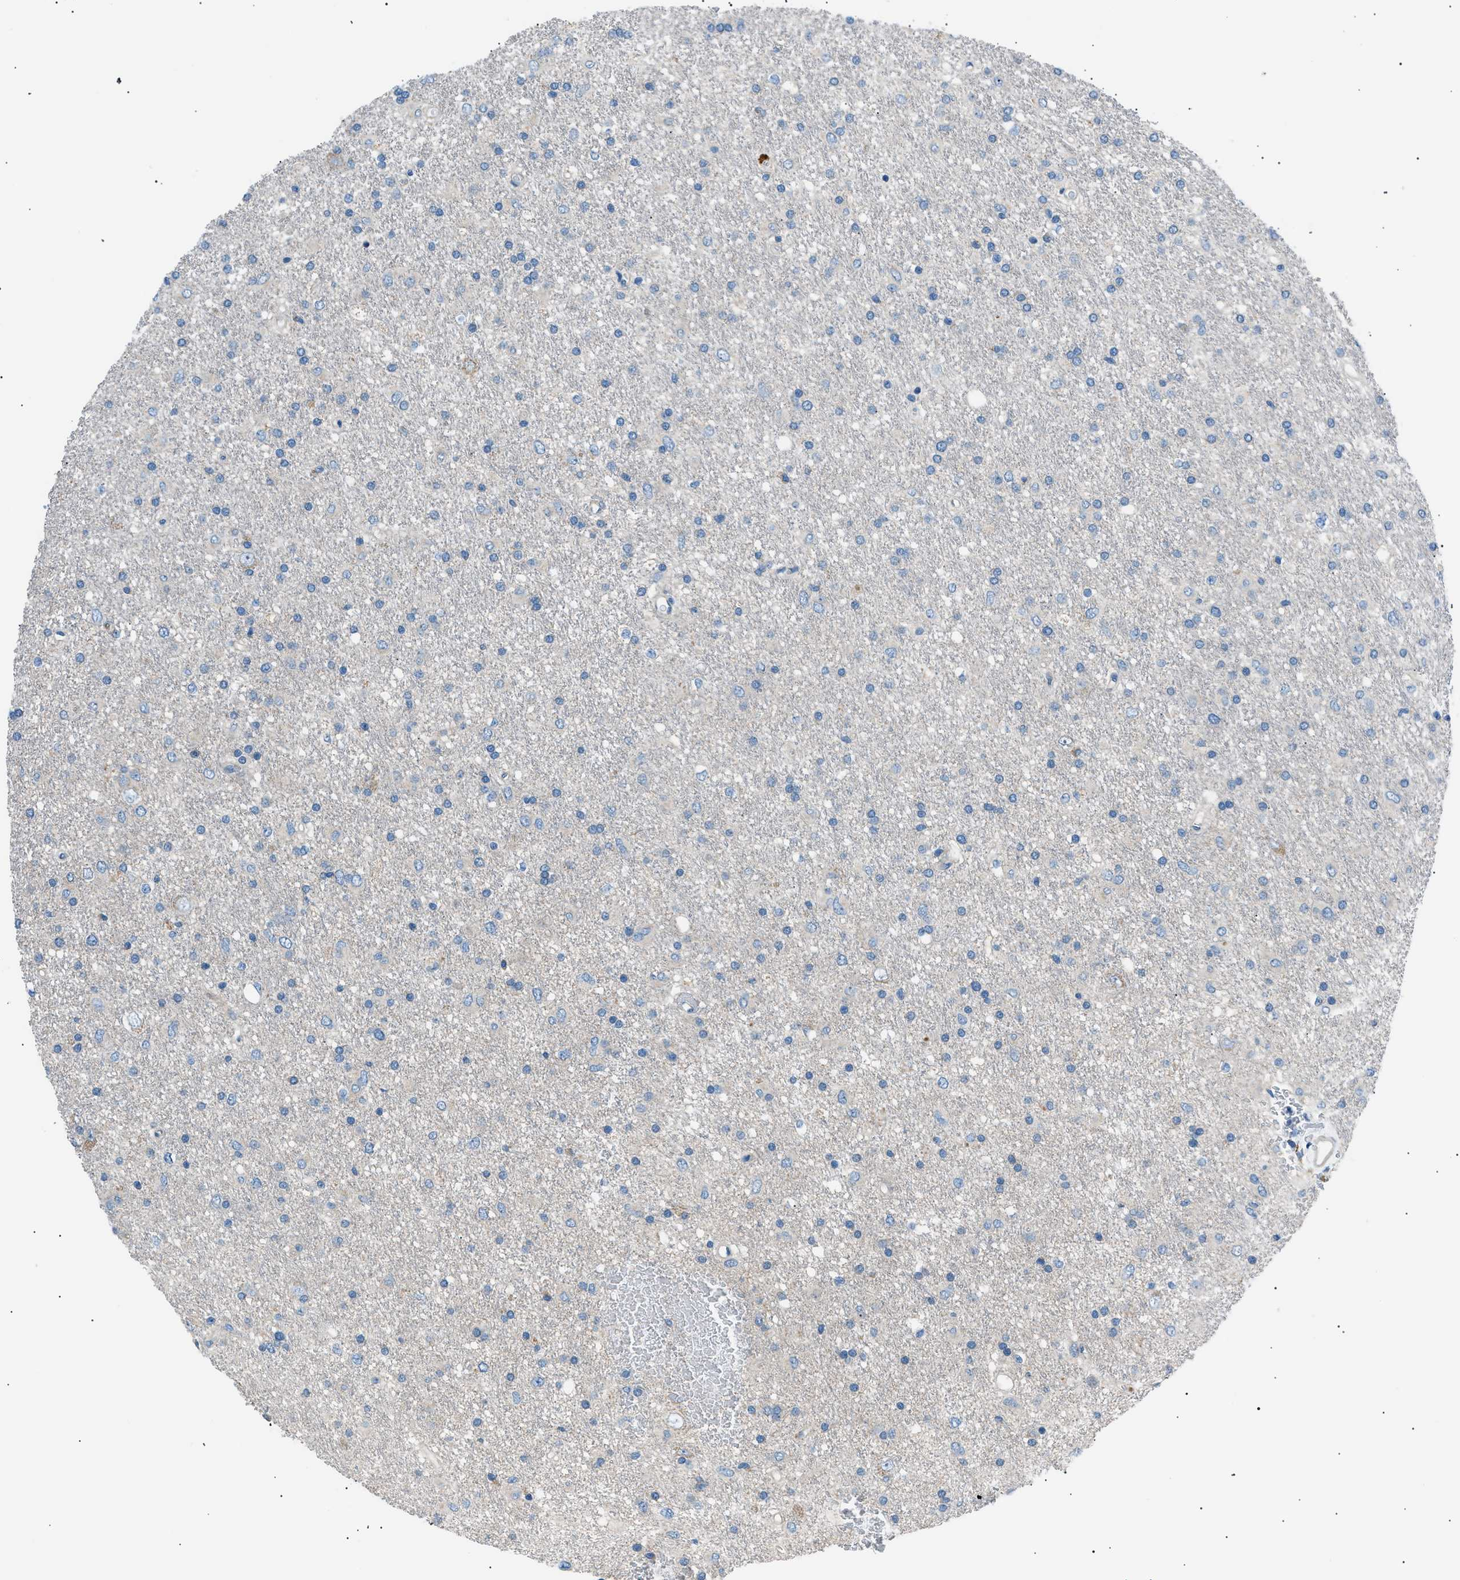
{"staining": {"intensity": "negative", "quantity": "none", "location": "none"}, "tissue": "glioma", "cell_type": "Tumor cells", "image_type": "cancer", "snomed": [{"axis": "morphology", "description": "Glioma, malignant, Low grade"}, {"axis": "topography", "description": "Brain"}], "caption": "This is an immunohistochemistry (IHC) photomicrograph of human glioma. There is no positivity in tumor cells.", "gene": "LRRC37B", "patient": {"sex": "male", "age": 77}}